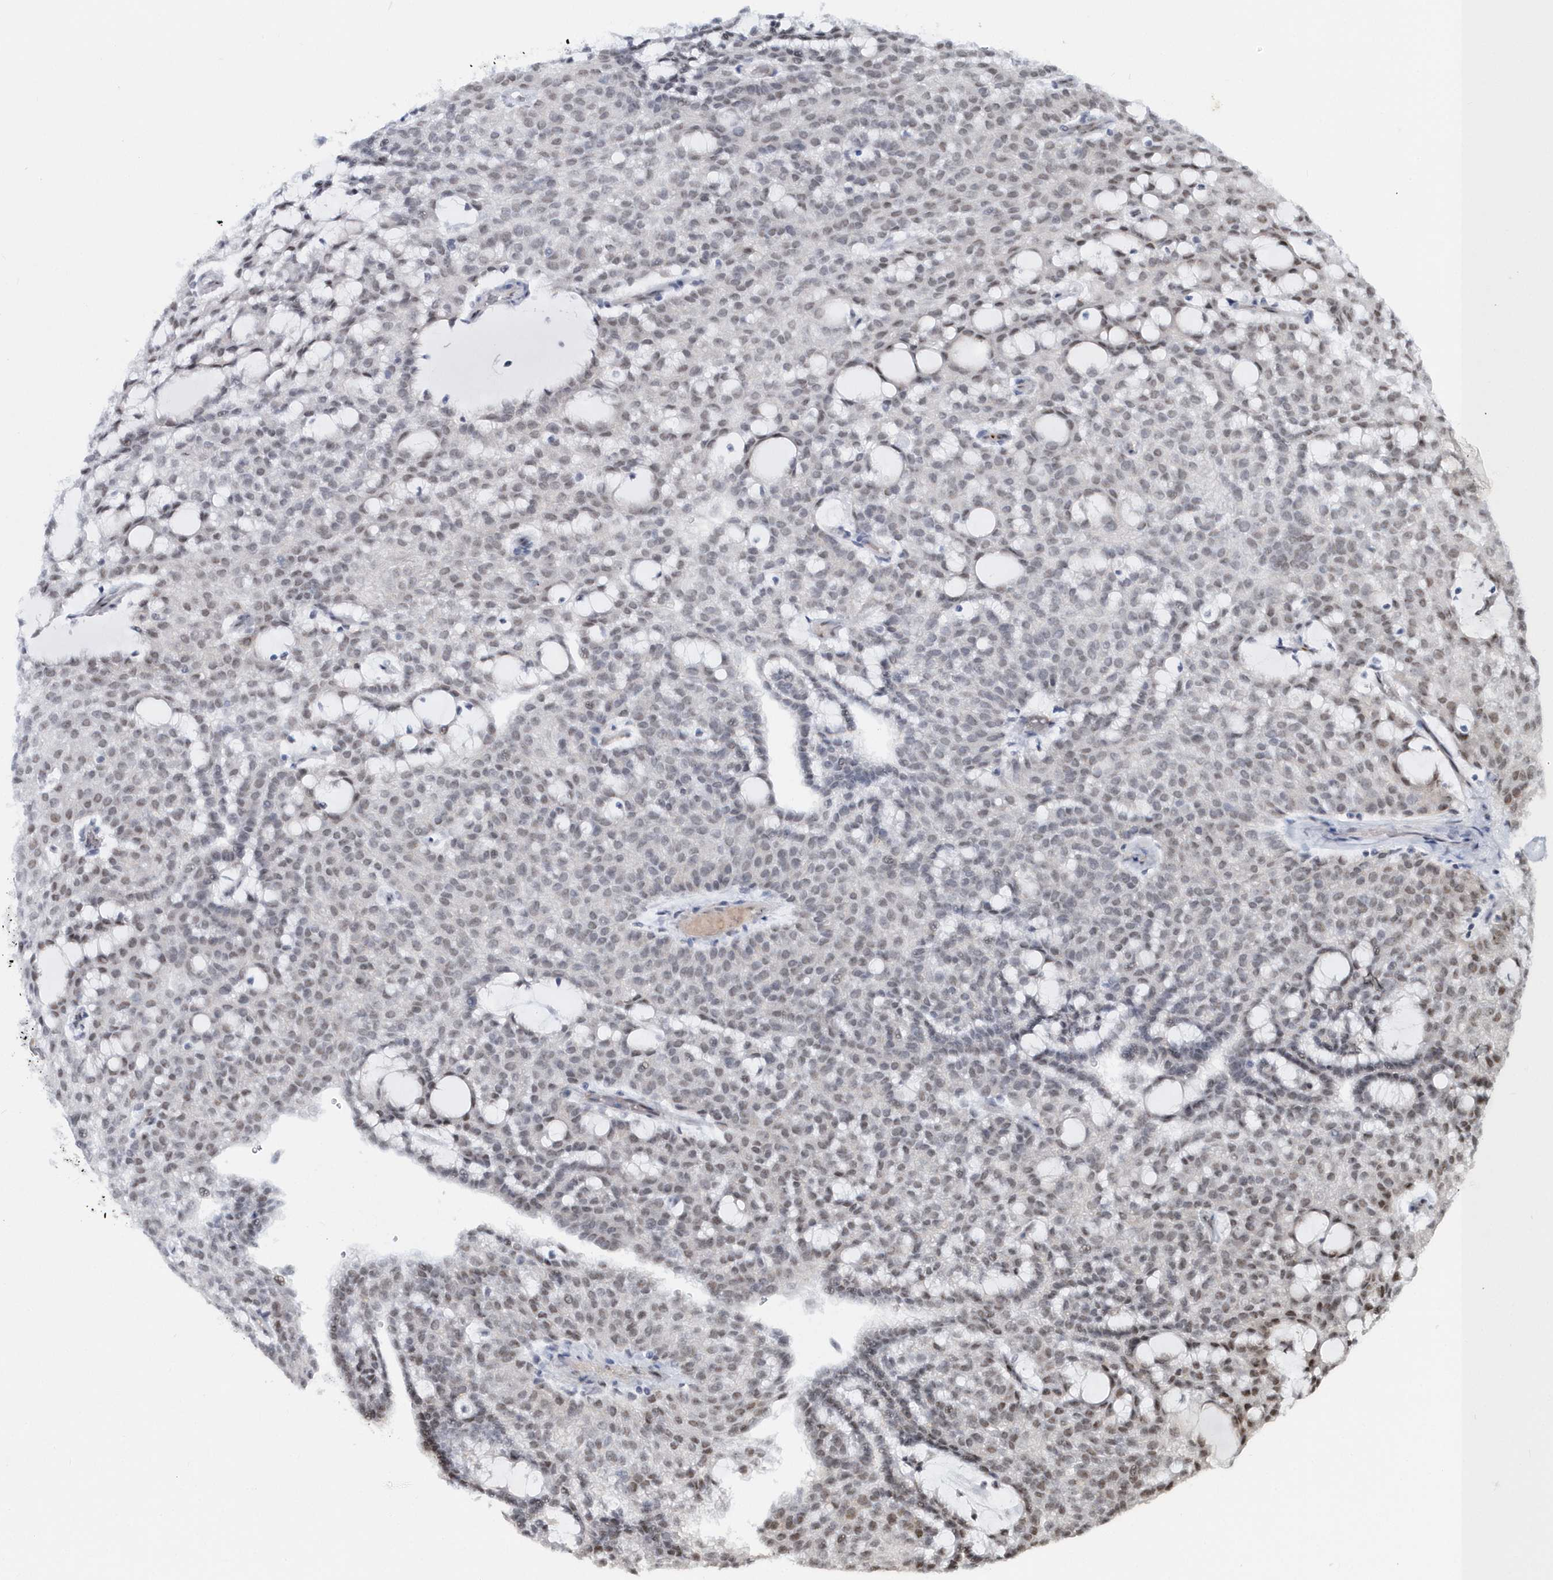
{"staining": {"intensity": "negative", "quantity": "none", "location": "none"}, "tissue": "renal cancer", "cell_type": "Tumor cells", "image_type": "cancer", "snomed": [{"axis": "morphology", "description": "Adenocarcinoma, NOS"}, {"axis": "topography", "description": "Kidney"}], "caption": "DAB immunohistochemical staining of adenocarcinoma (renal) displays no significant positivity in tumor cells.", "gene": "ASCL4", "patient": {"sex": "male", "age": 63}}